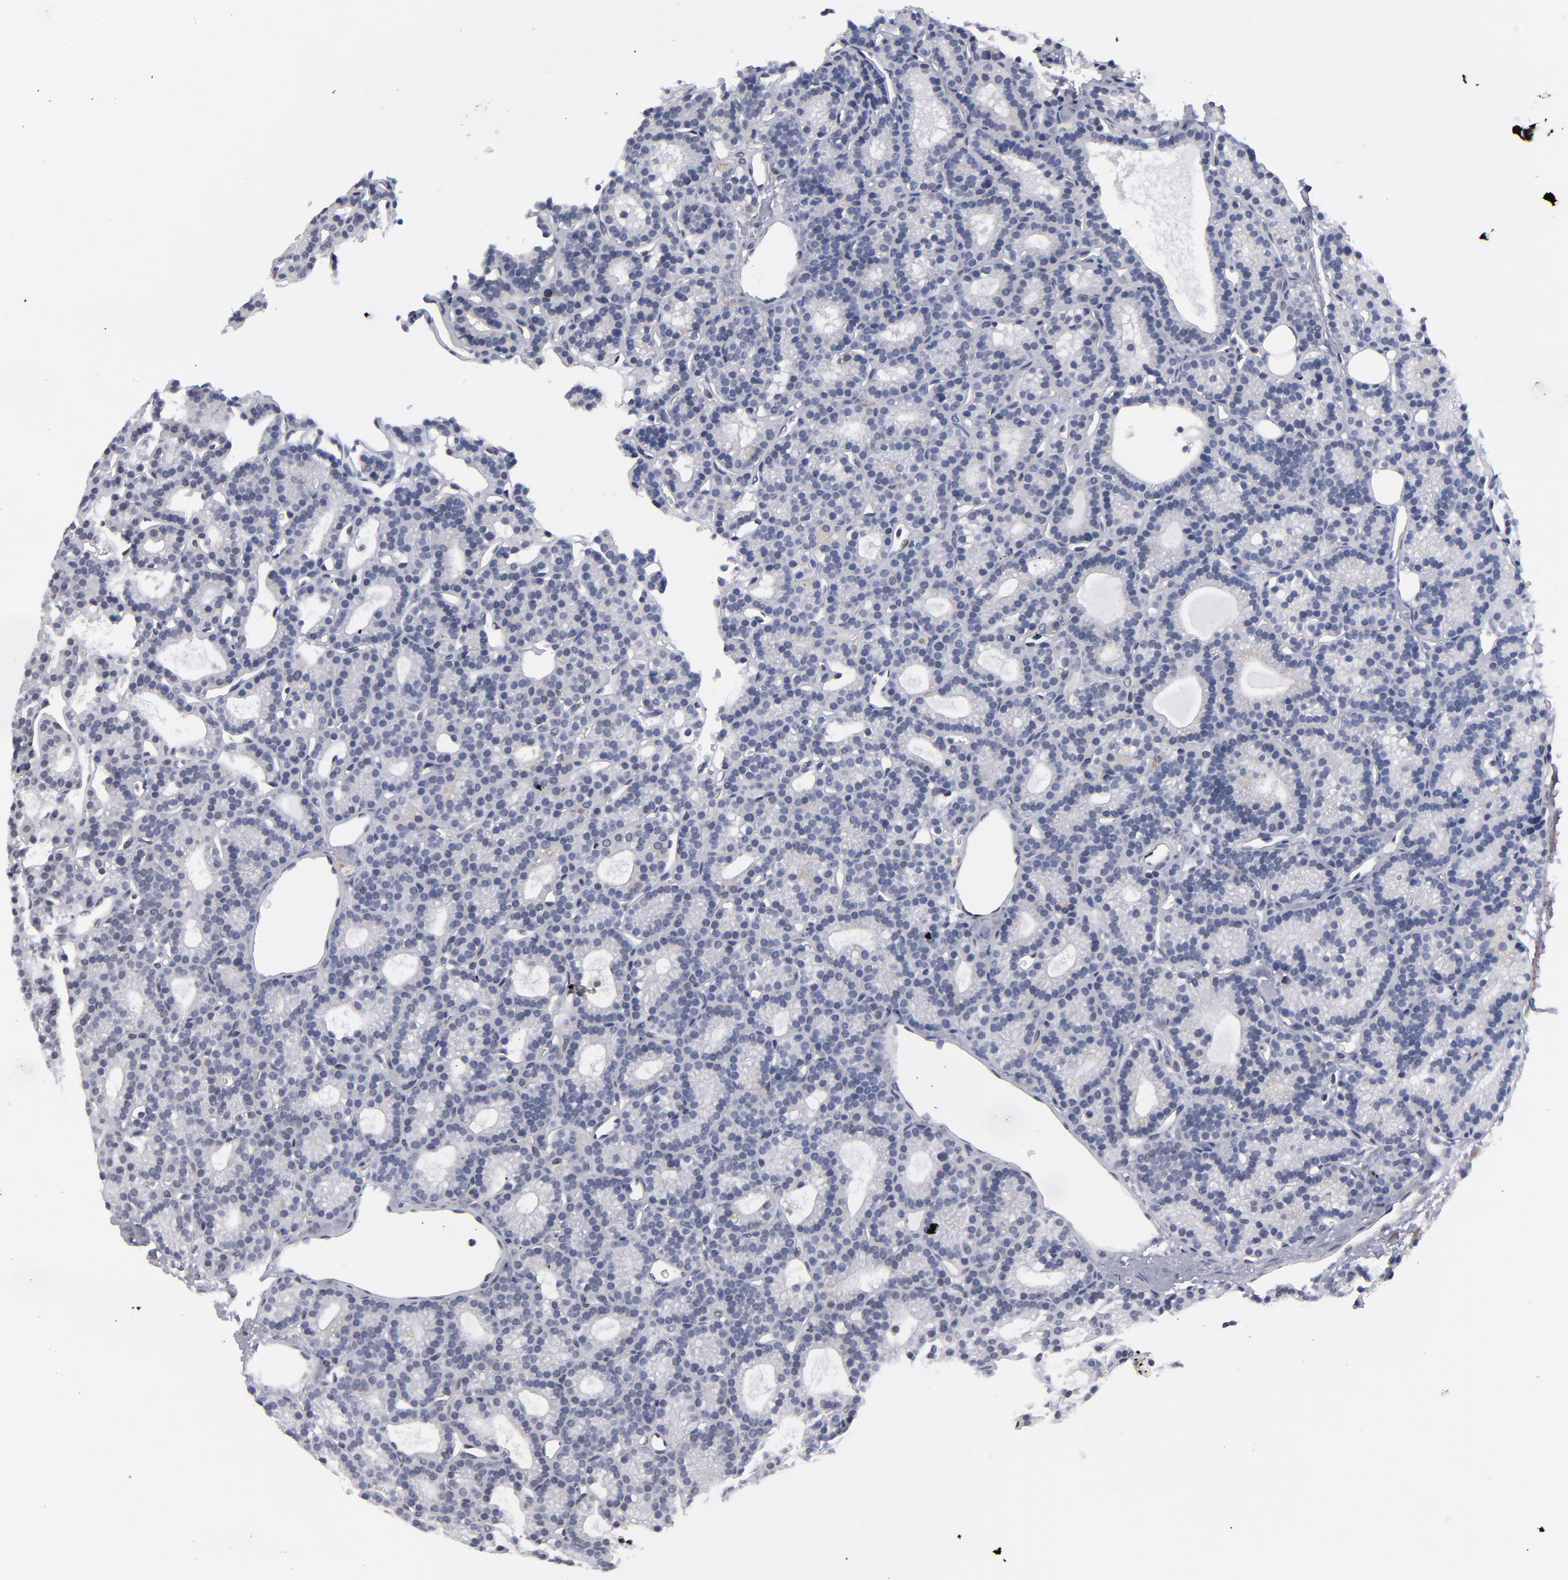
{"staining": {"intensity": "negative", "quantity": "none", "location": "none"}, "tissue": "parathyroid gland", "cell_type": "Glandular cells", "image_type": "normal", "snomed": [{"axis": "morphology", "description": "Normal tissue, NOS"}, {"axis": "topography", "description": "Parathyroid gland"}], "caption": "This is an IHC photomicrograph of normal human parathyroid gland. There is no staining in glandular cells.", "gene": "ODF2", "patient": {"sex": "male", "age": 85}}